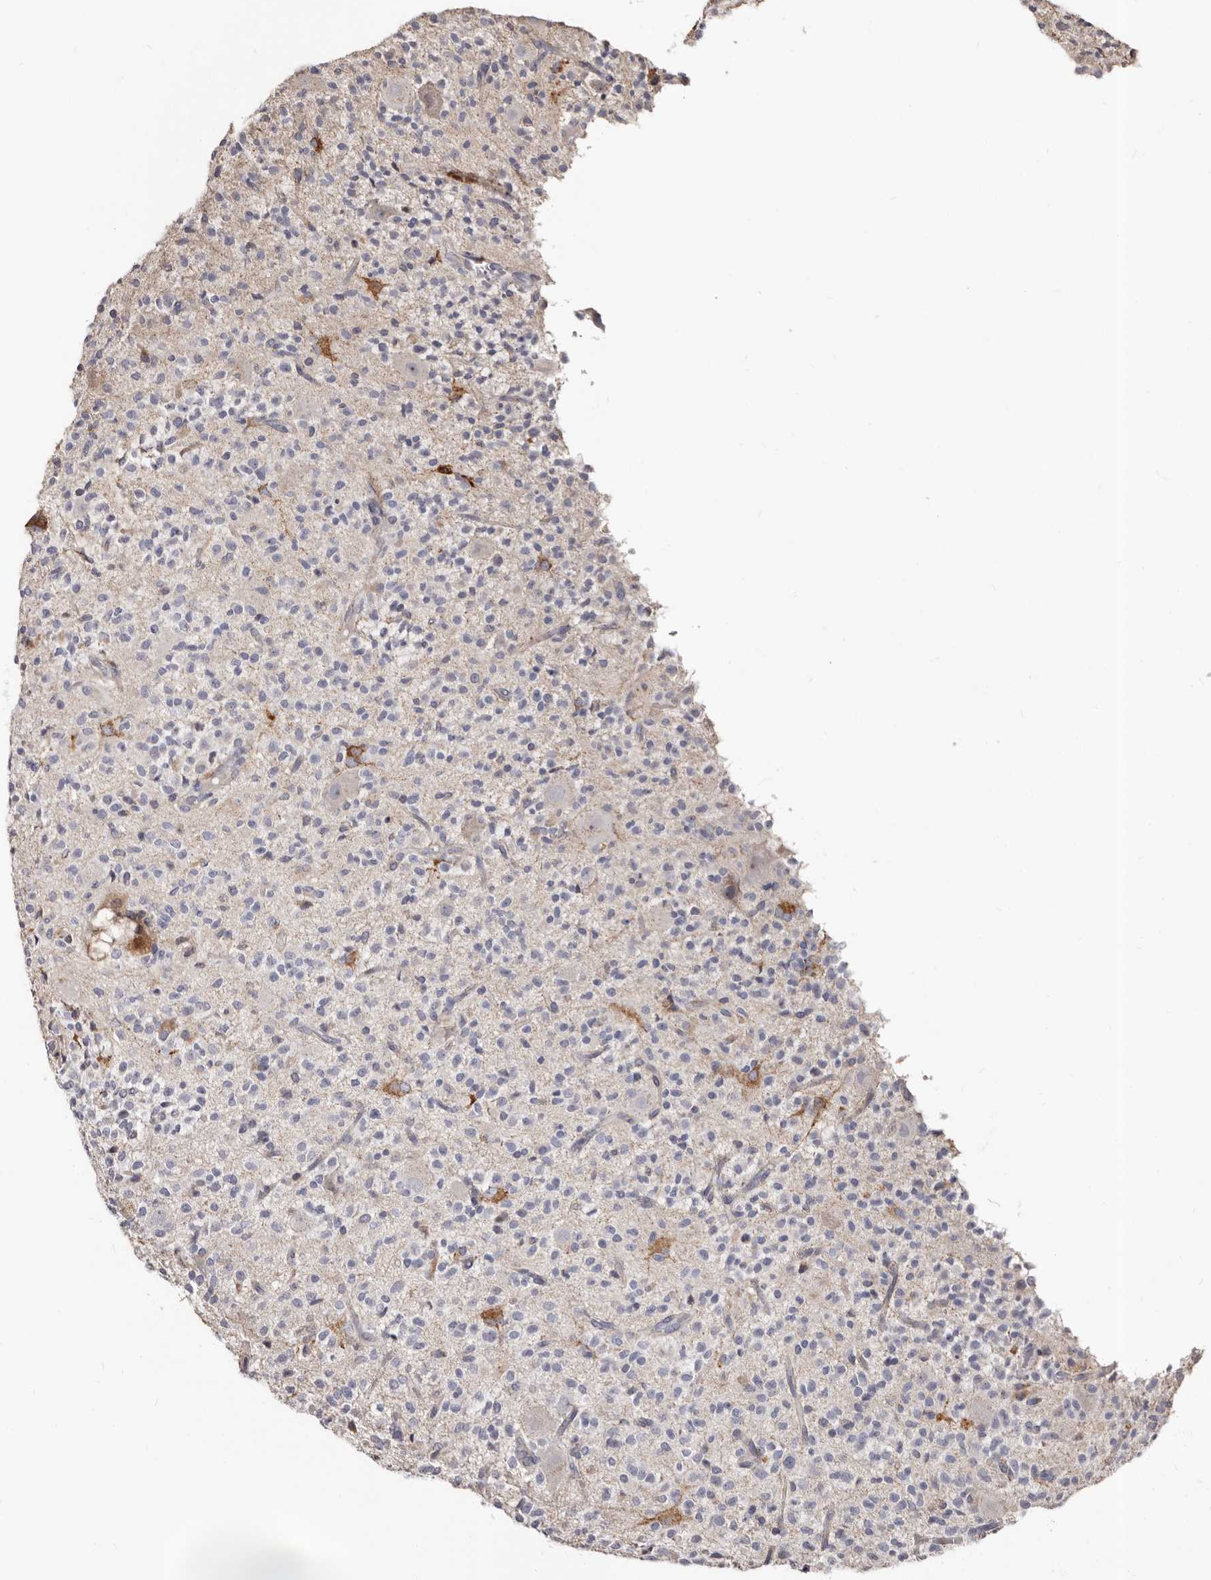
{"staining": {"intensity": "negative", "quantity": "none", "location": "none"}, "tissue": "glioma", "cell_type": "Tumor cells", "image_type": "cancer", "snomed": [{"axis": "morphology", "description": "Glioma, malignant, High grade"}, {"axis": "topography", "description": "Brain"}], "caption": "IHC photomicrograph of neoplastic tissue: human malignant glioma (high-grade) stained with DAB reveals no significant protein positivity in tumor cells.", "gene": "PTAFR", "patient": {"sex": "male", "age": 34}}